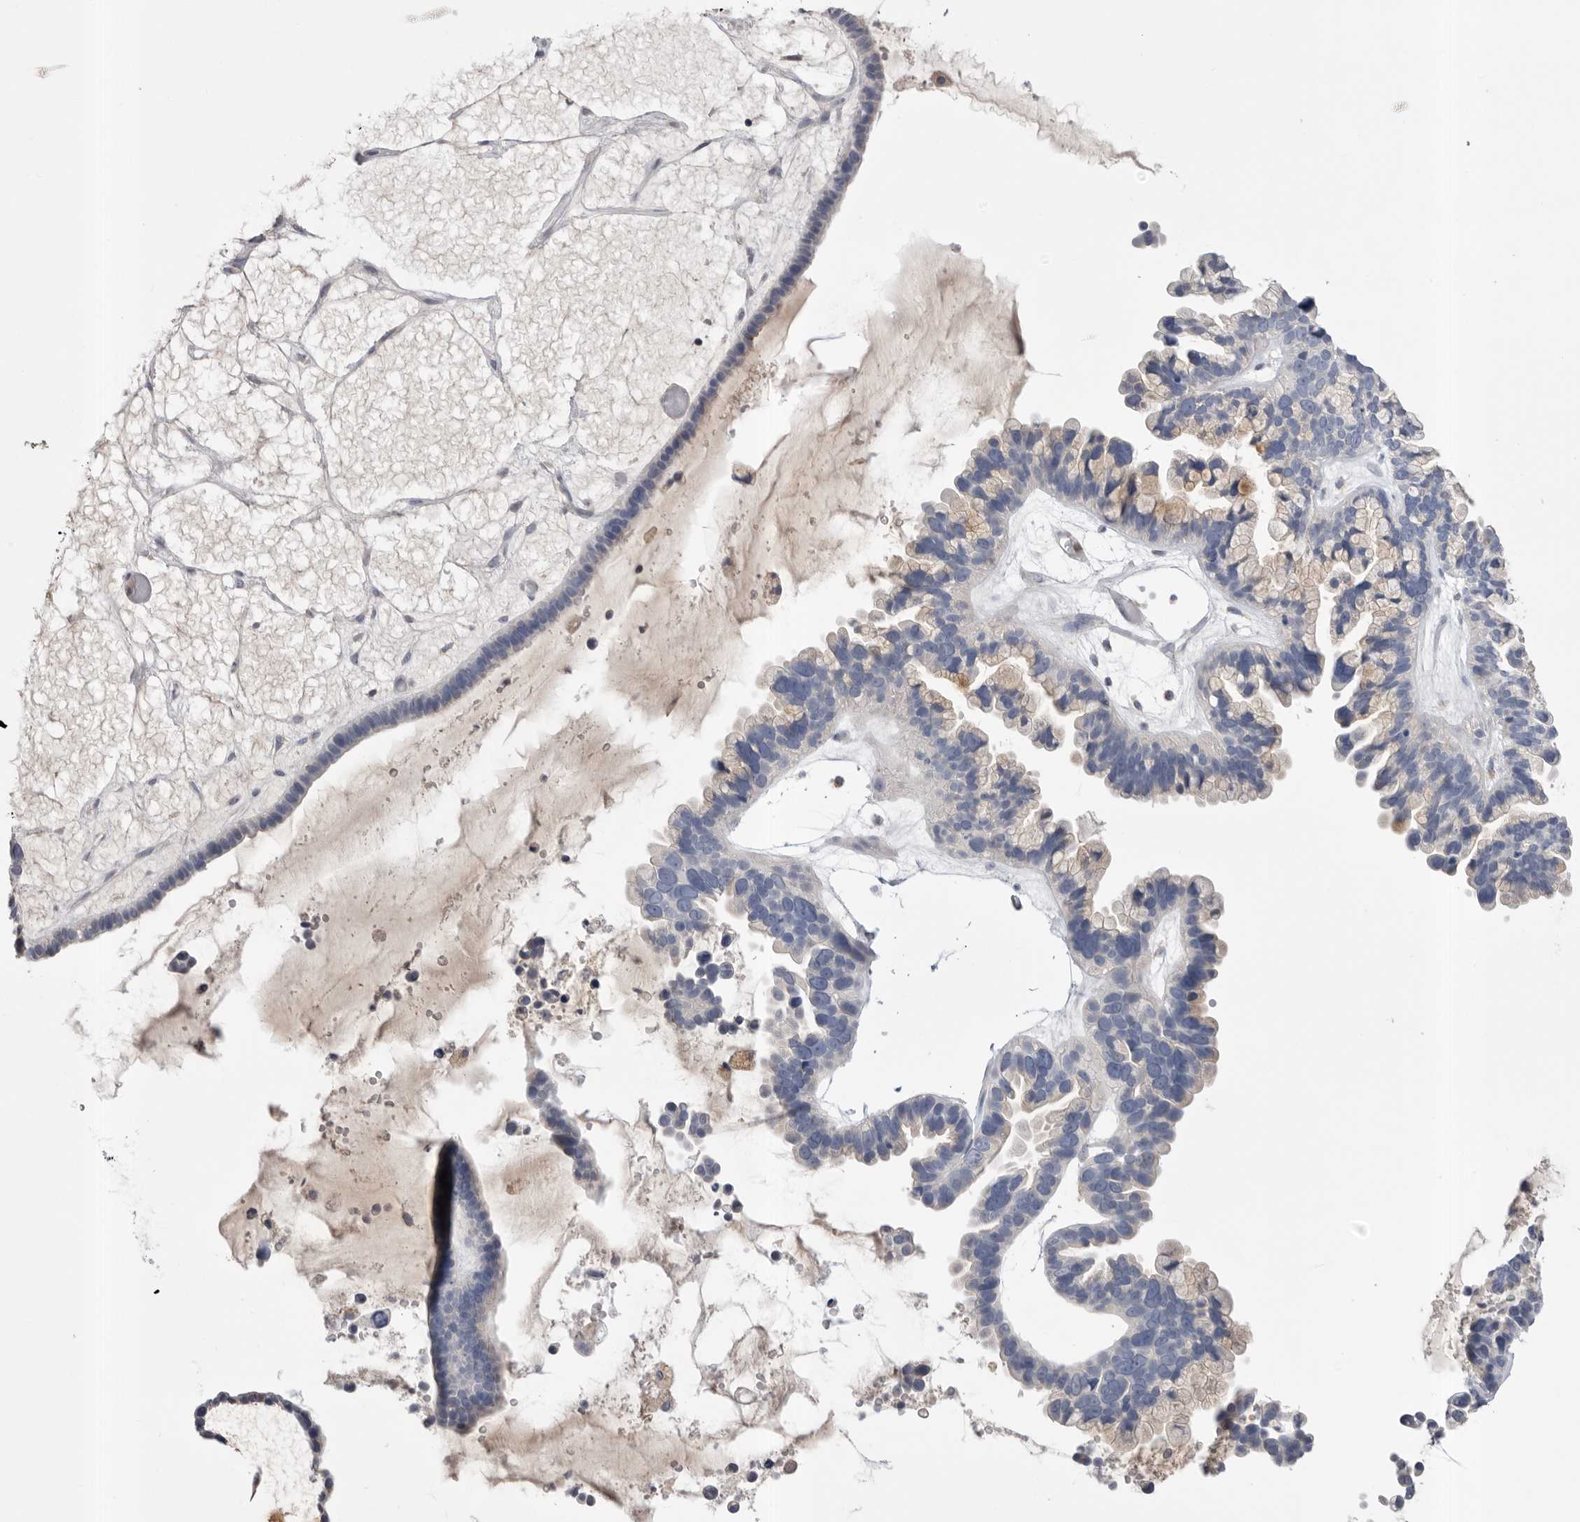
{"staining": {"intensity": "weak", "quantity": "<25%", "location": "cytoplasmic/membranous"}, "tissue": "ovarian cancer", "cell_type": "Tumor cells", "image_type": "cancer", "snomed": [{"axis": "morphology", "description": "Cystadenocarcinoma, serous, NOS"}, {"axis": "topography", "description": "Ovary"}], "caption": "A micrograph of ovarian serous cystadenocarcinoma stained for a protein demonstrates no brown staining in tumor cells.", "gene": "CCDC126", "patient": {"sex": "female", "age": 56}}